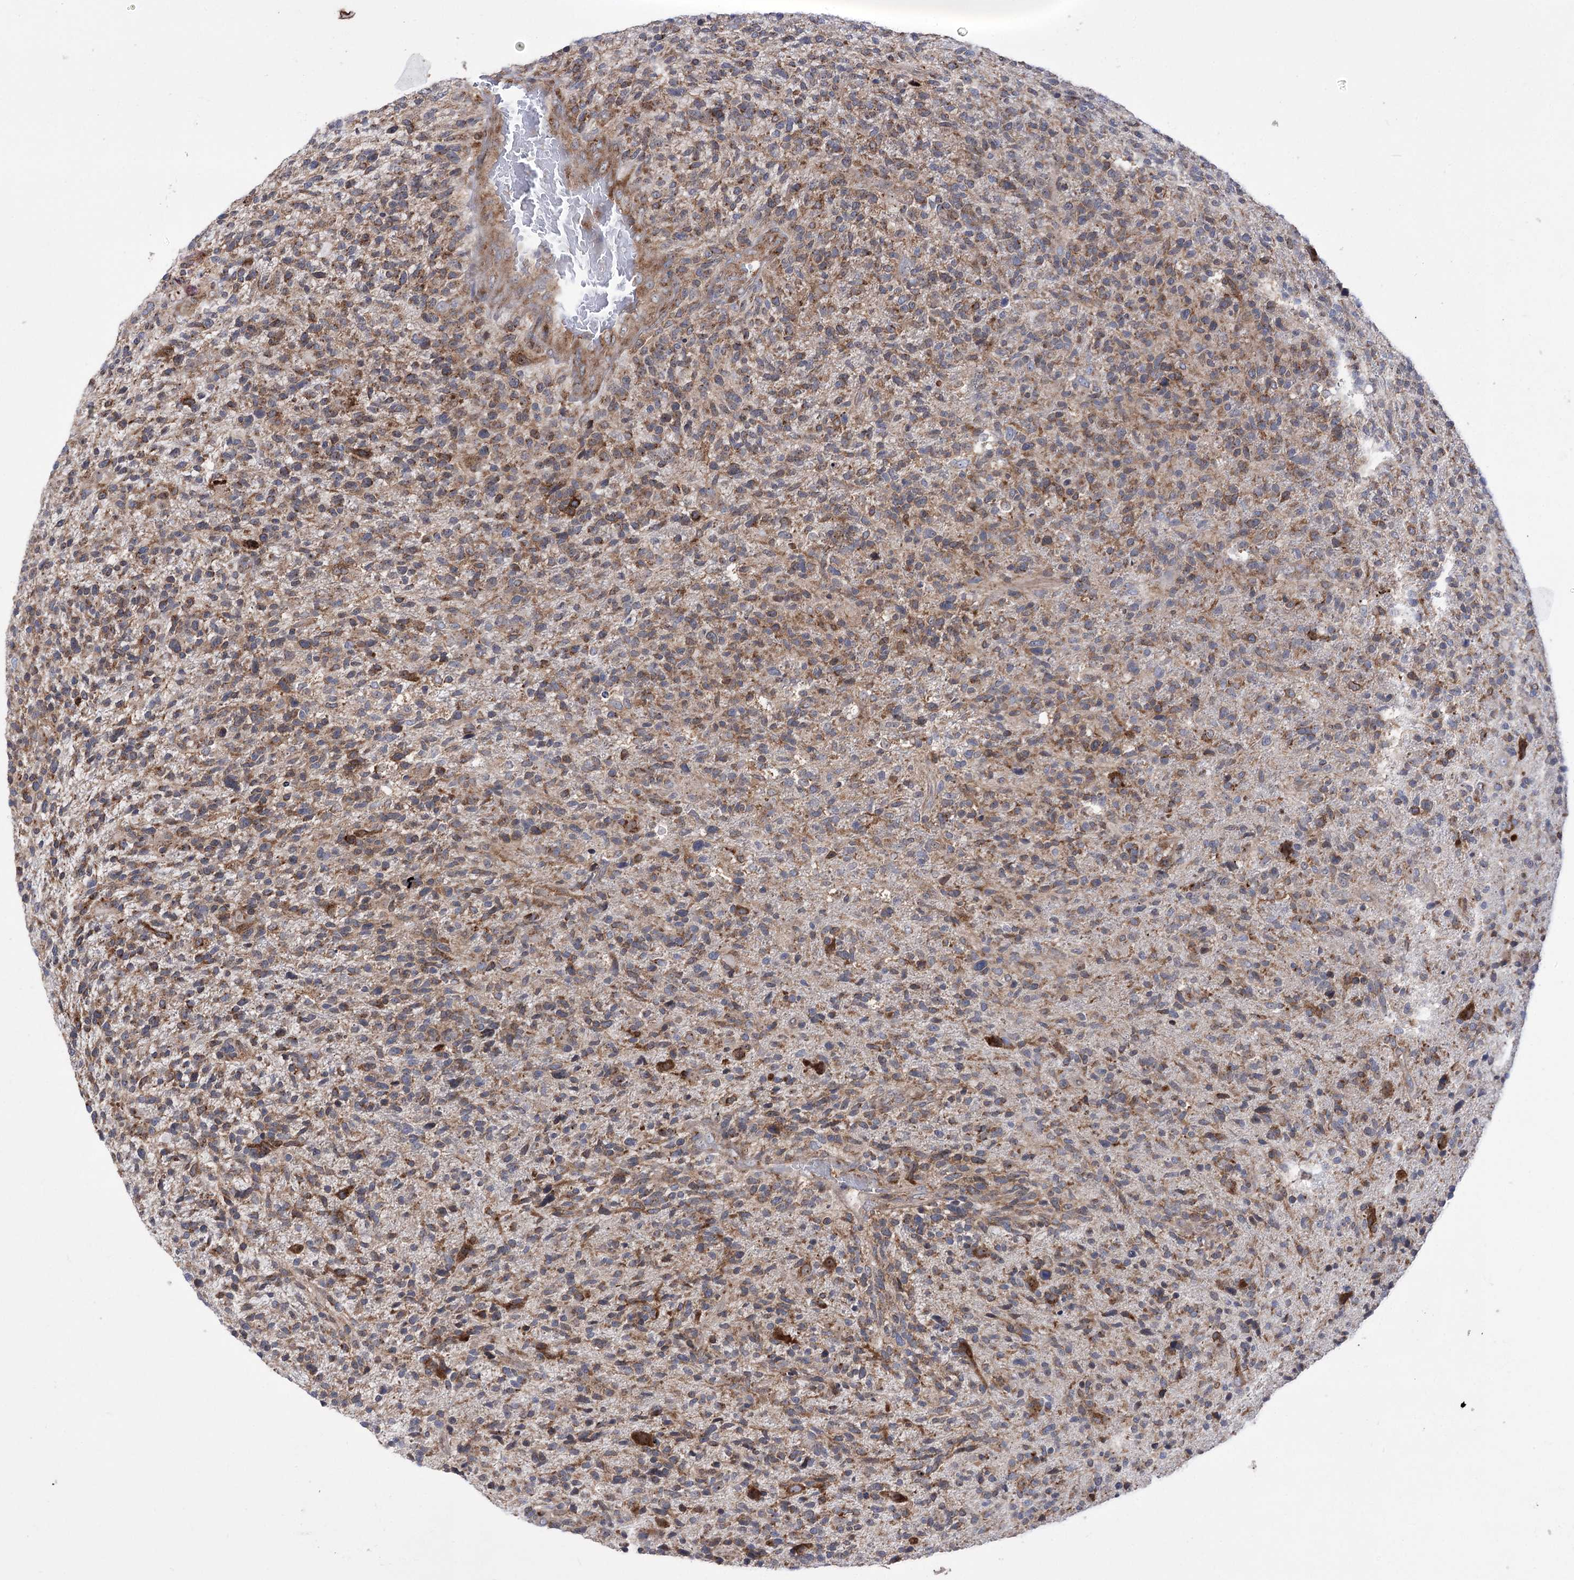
{"staining": {"intensity": "moderate", "quantity": "25%-75%", "location": "cytoplasmic/membranous"}, "tissue": "glioma", "cell_type": "Tumor cells", "image_type": "cancer", "snomed": [{"axis": "morphology", "description": "Glioma, malignant, High grade"}, {"axis": "topography", "description": "Brain"}], "caption": "Glioma was stained to show a protein in brown. There is medium levels of moderate cytoplasmic/membranous staining in approximately 25%-75% of tumor cells. (brown staining indicates protein expression, while blue staining denotes nuclei).", "gene": "ZNF622", "patient": {"sex": "male", "age": 72}}